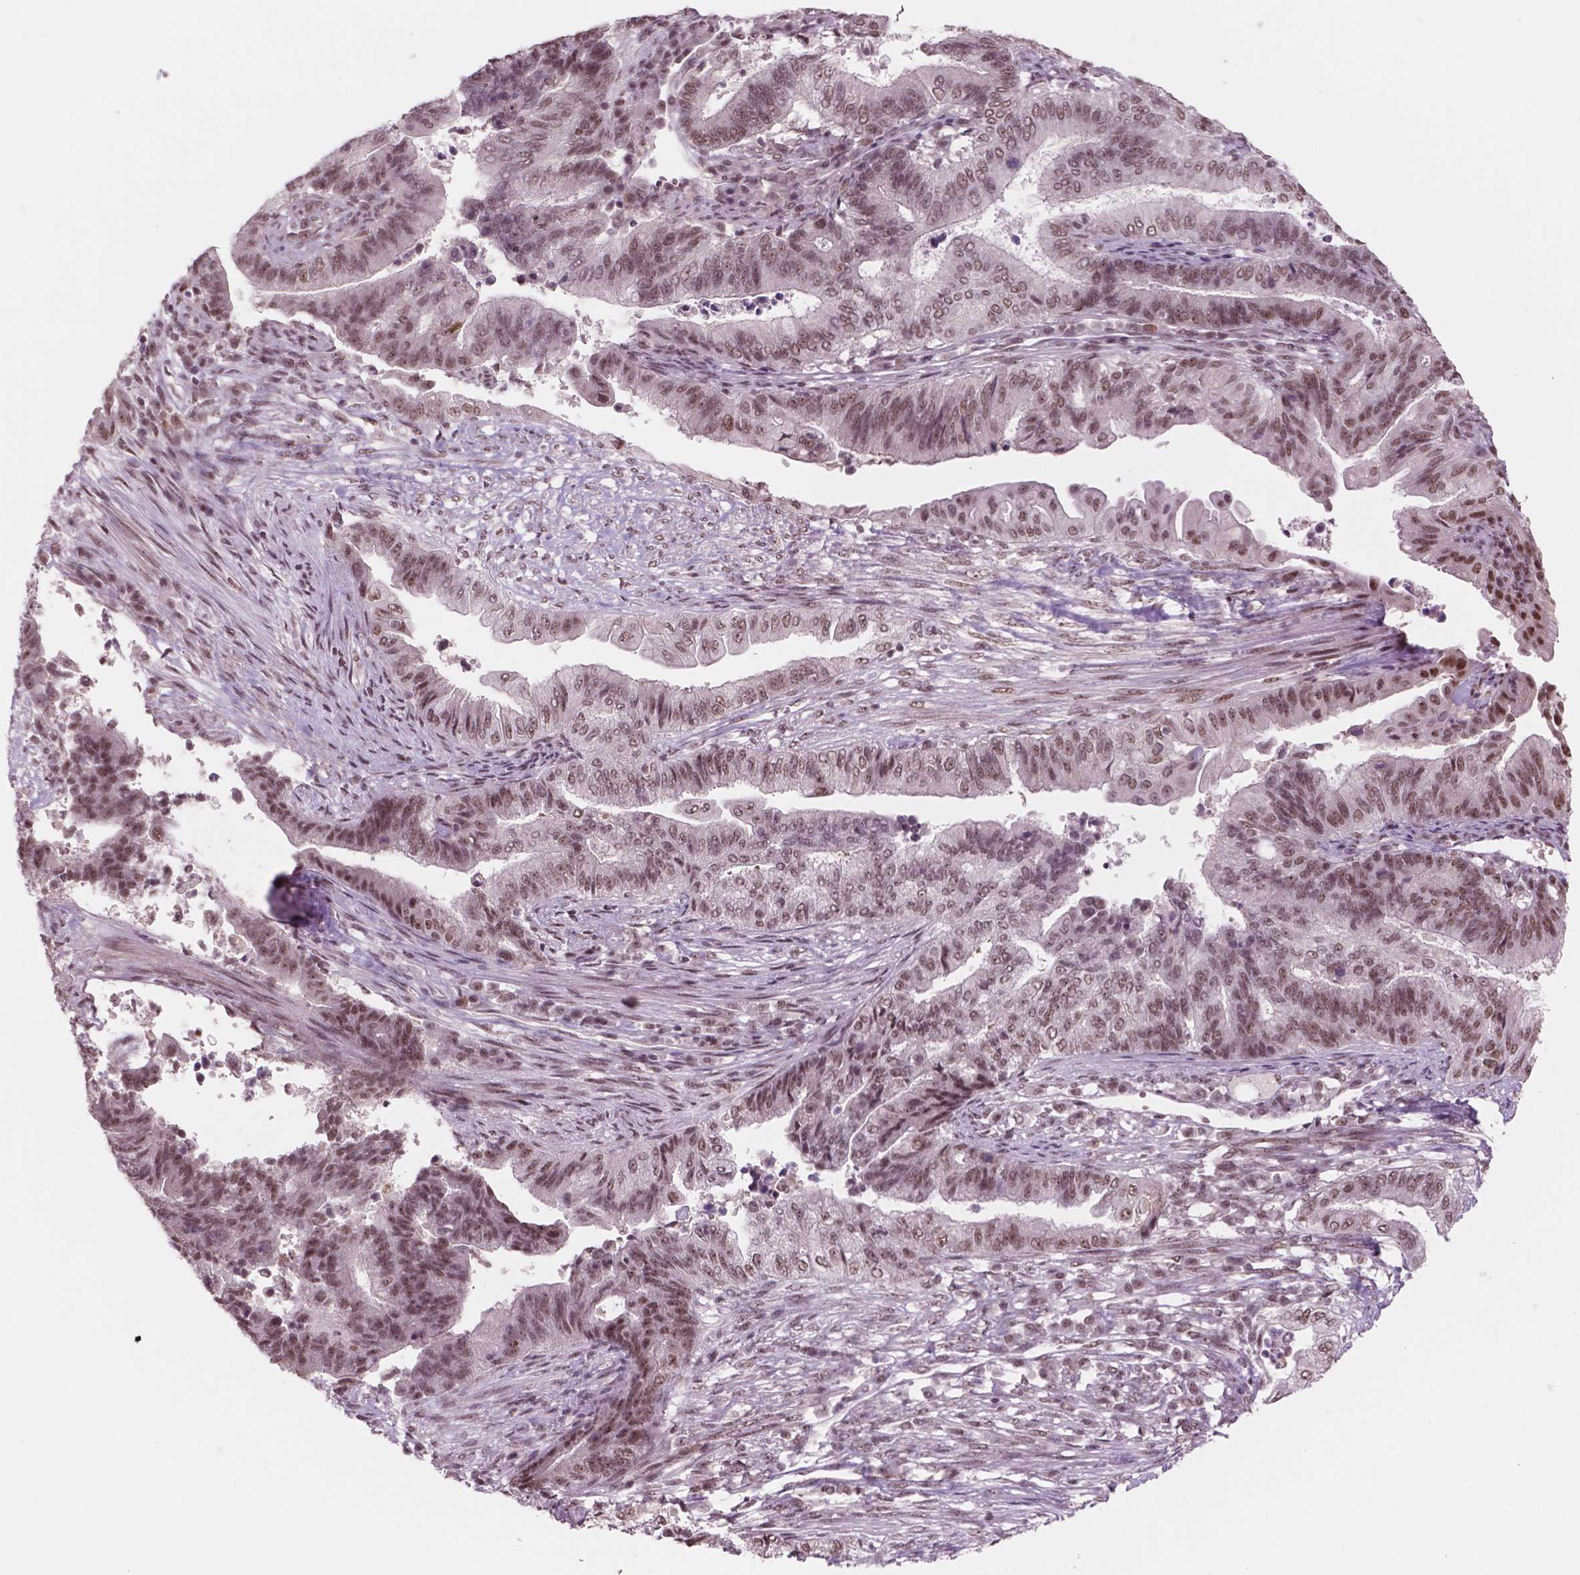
{"staining": {"intensity": "moderate", "quantity": ">75%", "location": "nuclear"}, "tissue": "endometrial cancer", "cell_type": "Tumor cells", "image_type": "cancer", "snomed": [{"axis": "morphology", "description": "Adenocarcinoma, NOS"}, {"axis": "topography", "description": "Uterus"}, {"axis": "topography", "description": "Endometrium"}], "caption": "A high-resolution micrograph shows IHC staining of adenocarcinoma (endometrial), which shows moderate nuclear expression in about >75% of tumor cells.", "gene": "POLR2E", "patient": {"sex": "female", "age": 54}}